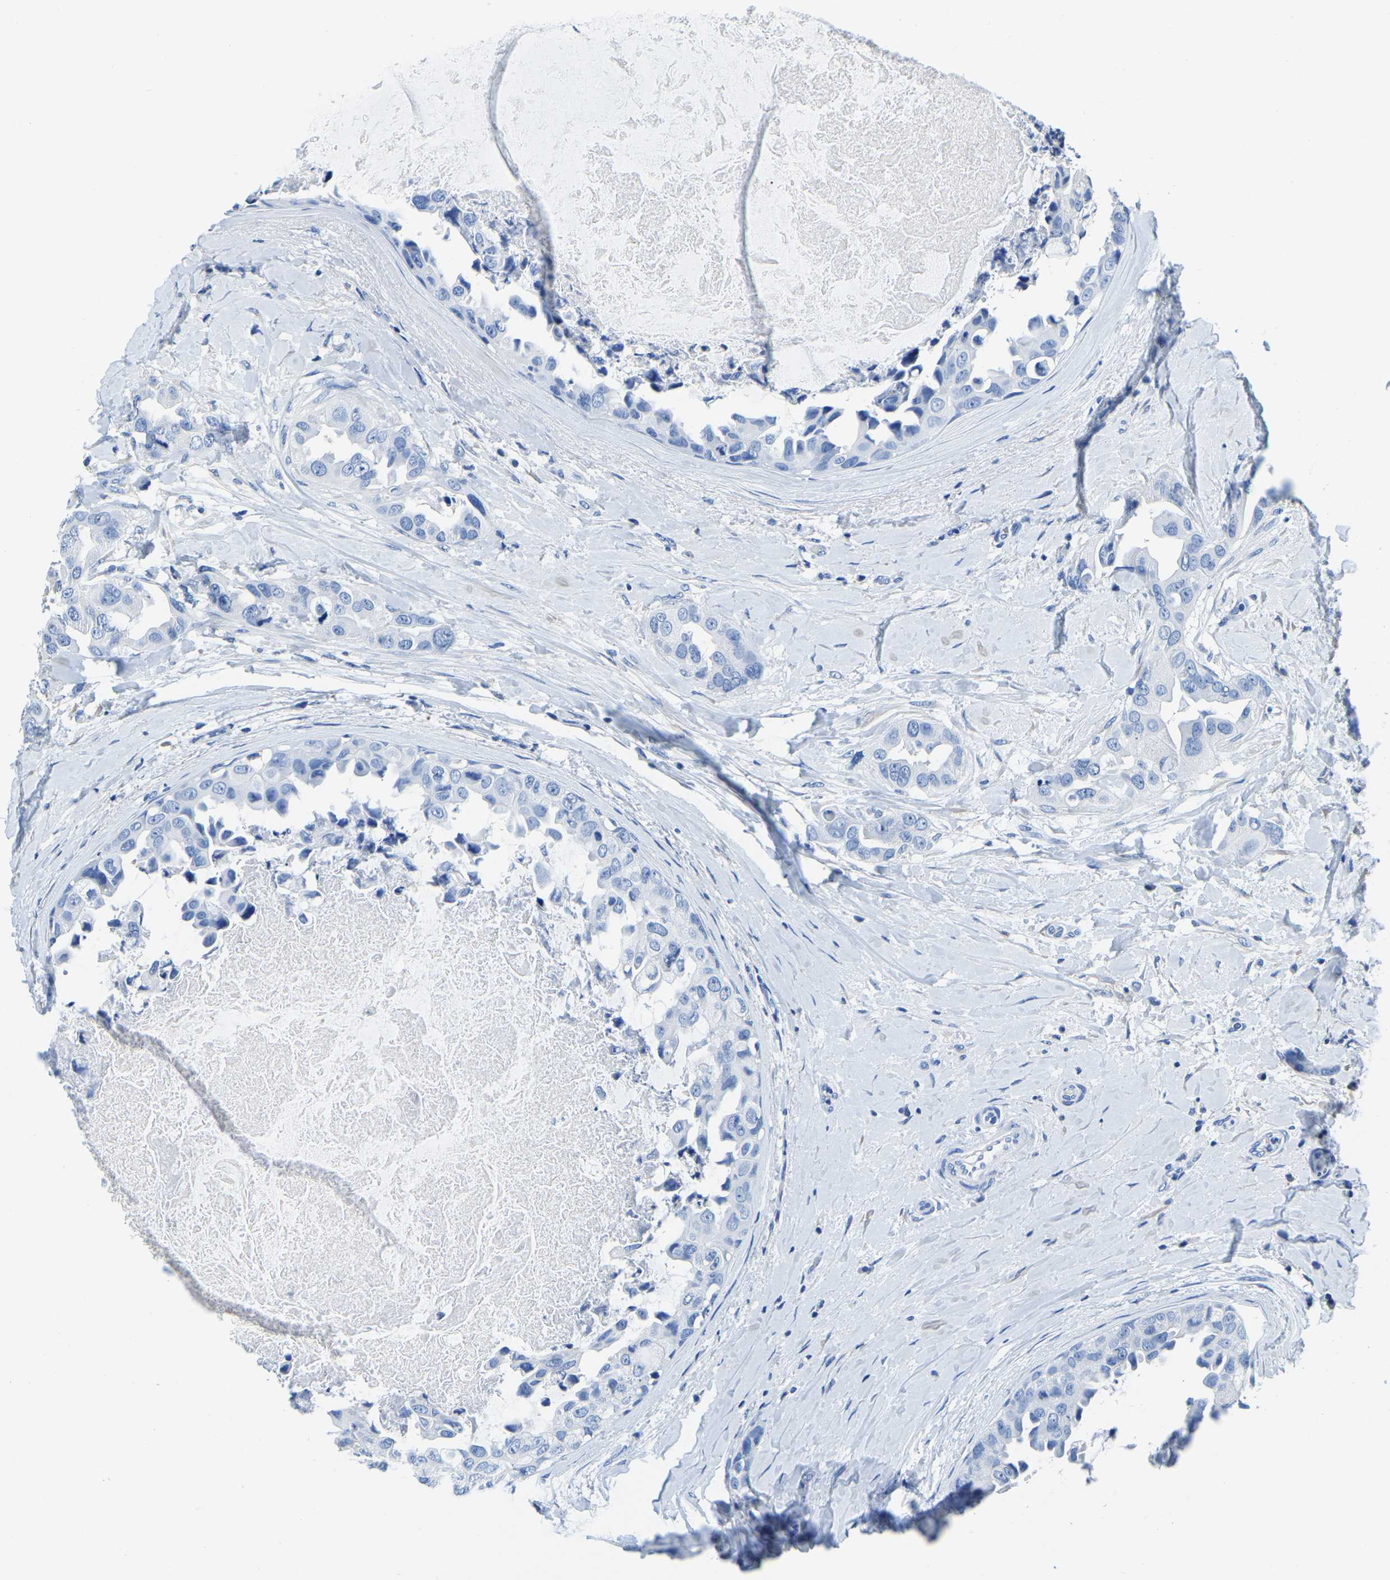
{"staining": {"intensity": "negative", "quantity": "none", "location": "none"}, "tissue": "breast cancer", "cell_type": "Tumor cells", "image_type": "cancer", "snomed": [{"axis": "morphology", "description": "Duct carcinoma"}, {"axis": "topography", "description": "Breast"}], "caption": "Immunohistochemistry of intraductal carcinoma (breast) demonstrates no expression in tumor cells. Nuclei are stained in blue.", "gene": "ZDHHC13", "patient": {"sex": "female", "age": 40}}